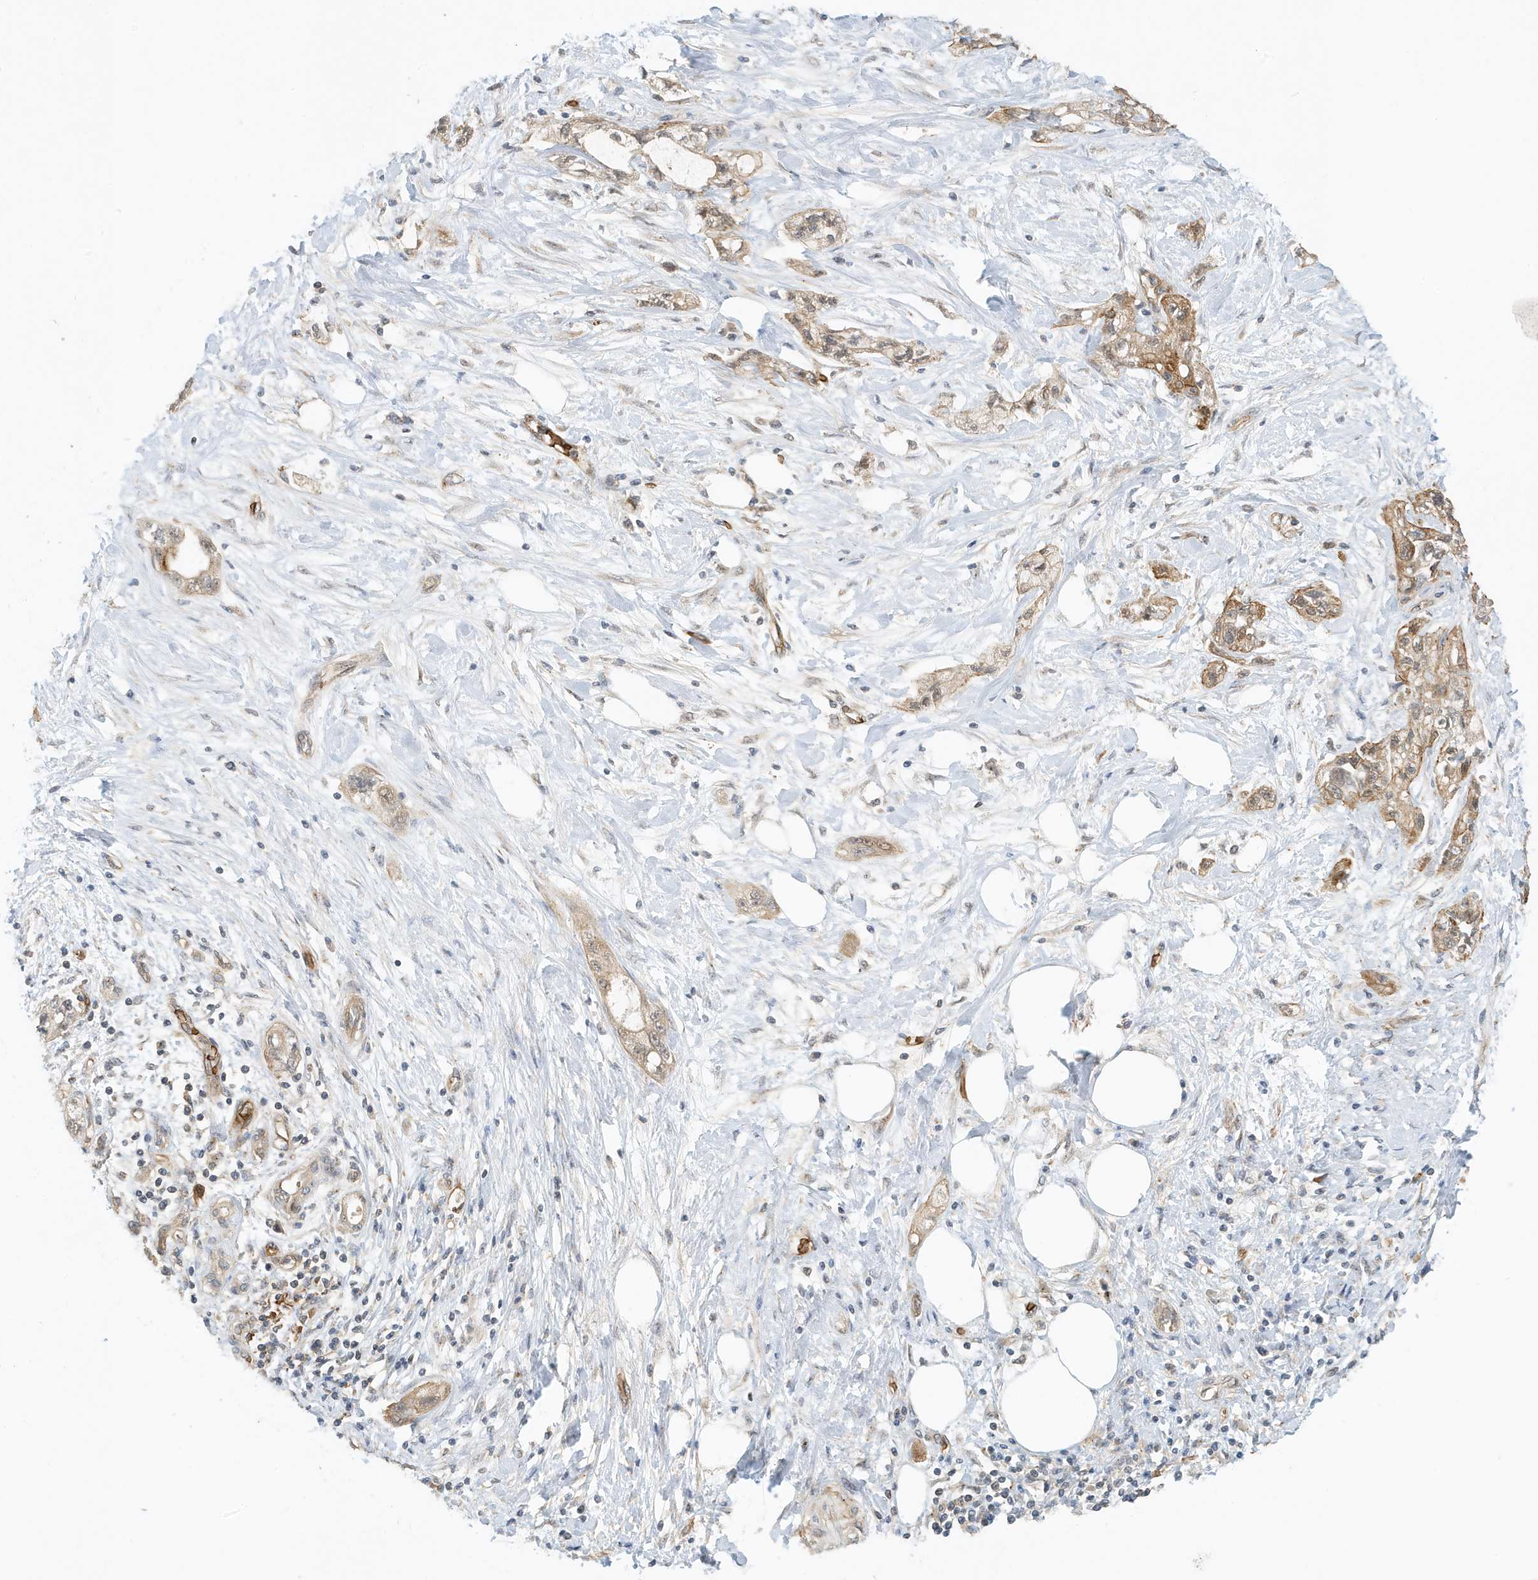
{"staining": {"intensity": "weak", "quantity": "25%-75%", "location": "cytoplasmic/membranous"}, "tissue": "pancreatic cancer", "cell_type": "Tumor cells", "image_type": "cancer", "snomed": [{"axis": "morphology", "description": "Adenocarcinoma, NOS"}, {"axis": "topography", "description": "Pancreas"}], "caption": "Protein expression analysis of human pancreatic cancer reveals weak cytoplasmic/membranous staining in approximately 25%-75% of tumor cells.", "gene": "FYCO1", "patient": {"sex": "male", "age": 70}}